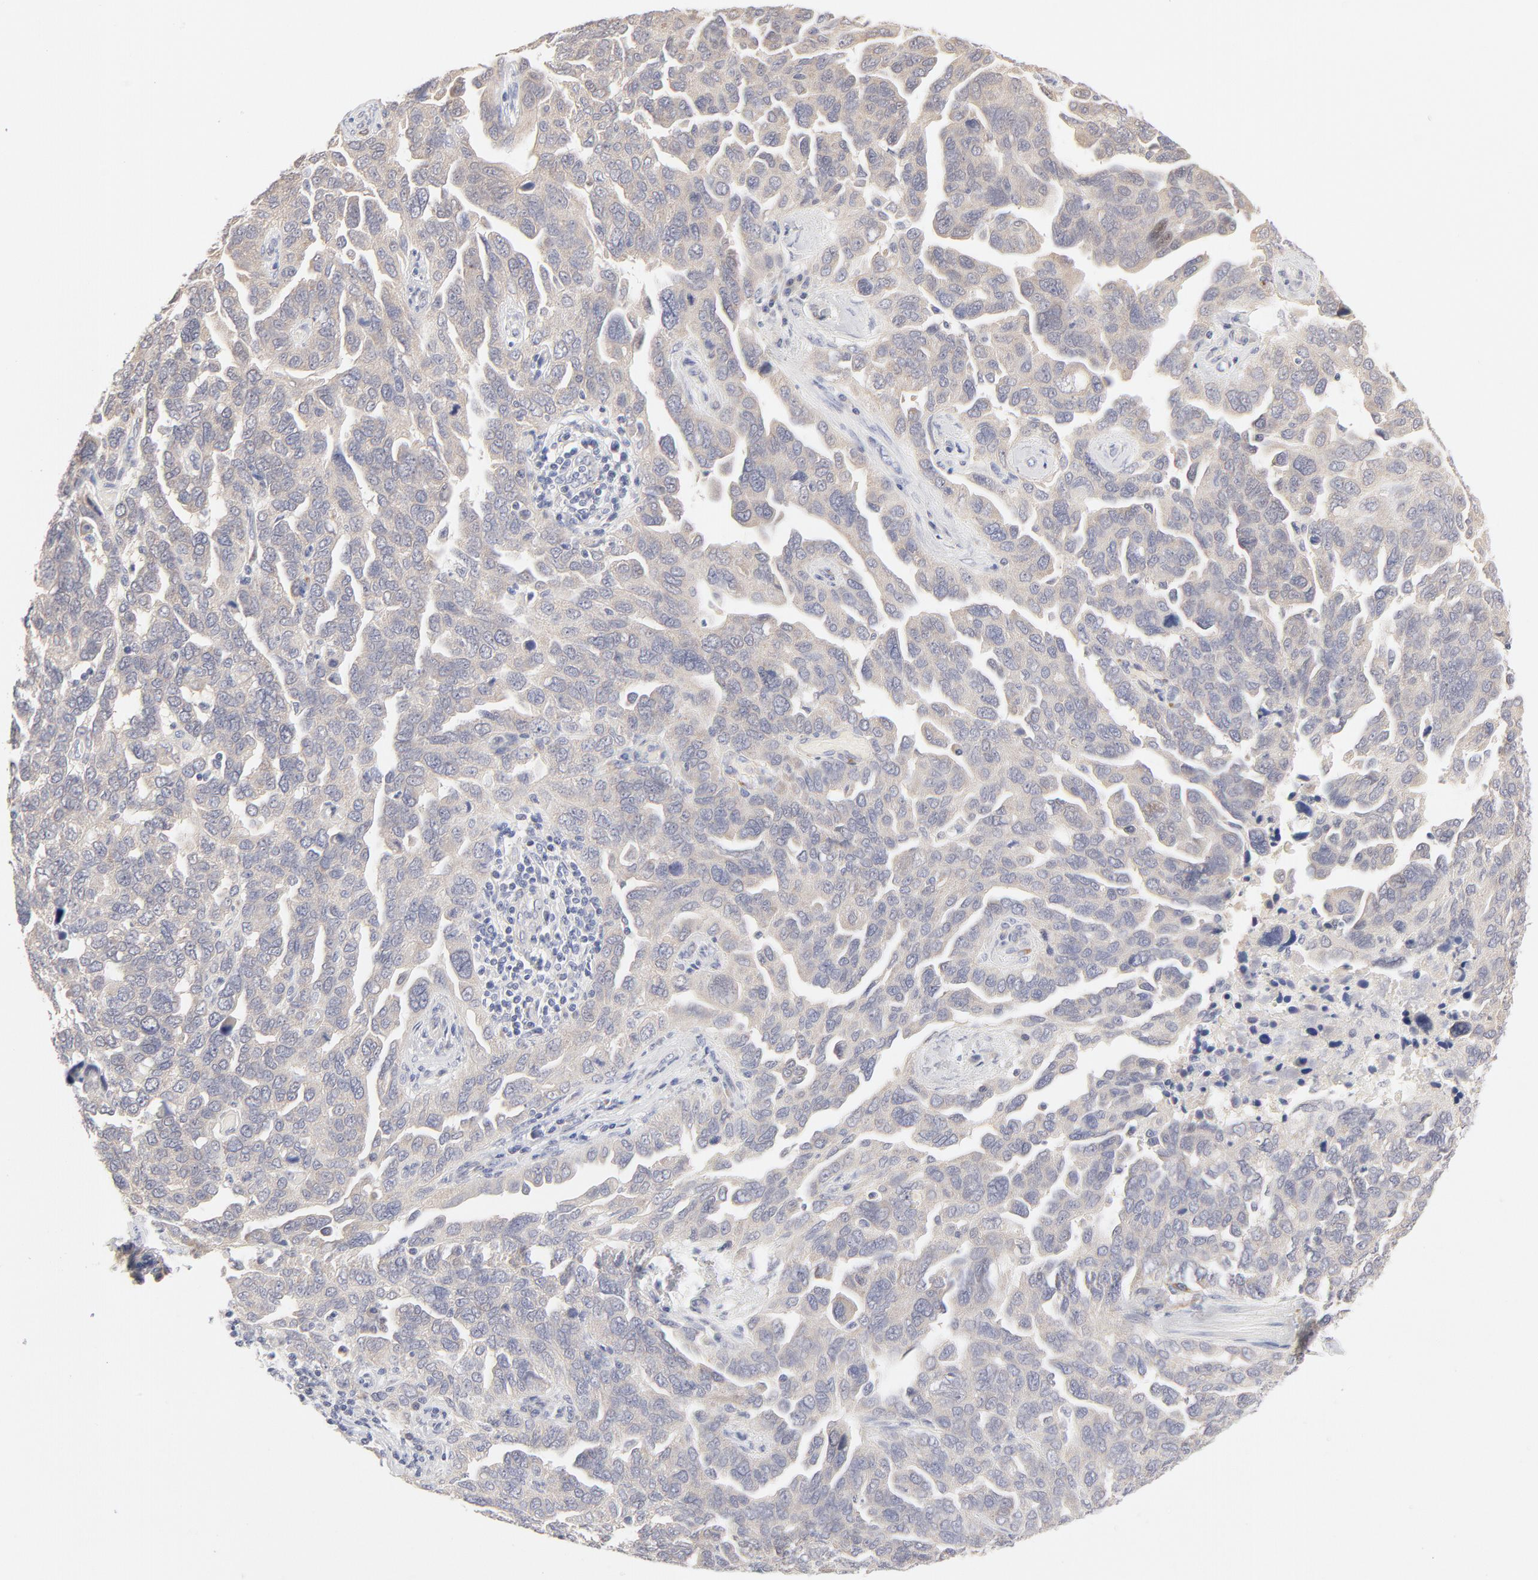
{"staining": {"intensity": "weak", "quantity": "<25%", "location": "cytoplasmic/membranous"}, "tissue": "ovarian cancer", "cell_type": "Tumor cells", "image_type": "cancer", "snomed": [{"axis": "morphology", "description": "Cystadenocarcinoma, serous, NOS"}, {"axis": "topography", "description": "Ovary"}], "caption": "There is no significant positivity in tumor cells of serous cystadenocarcinoma (ovarian). (Stains: DAB immunohistochemistry with hematoxylin counter stain, Microscopy: brightfield microscopy at high magnification).", "gene": "NKX2-2", "patient": {"sex": "female", "age": 64}}